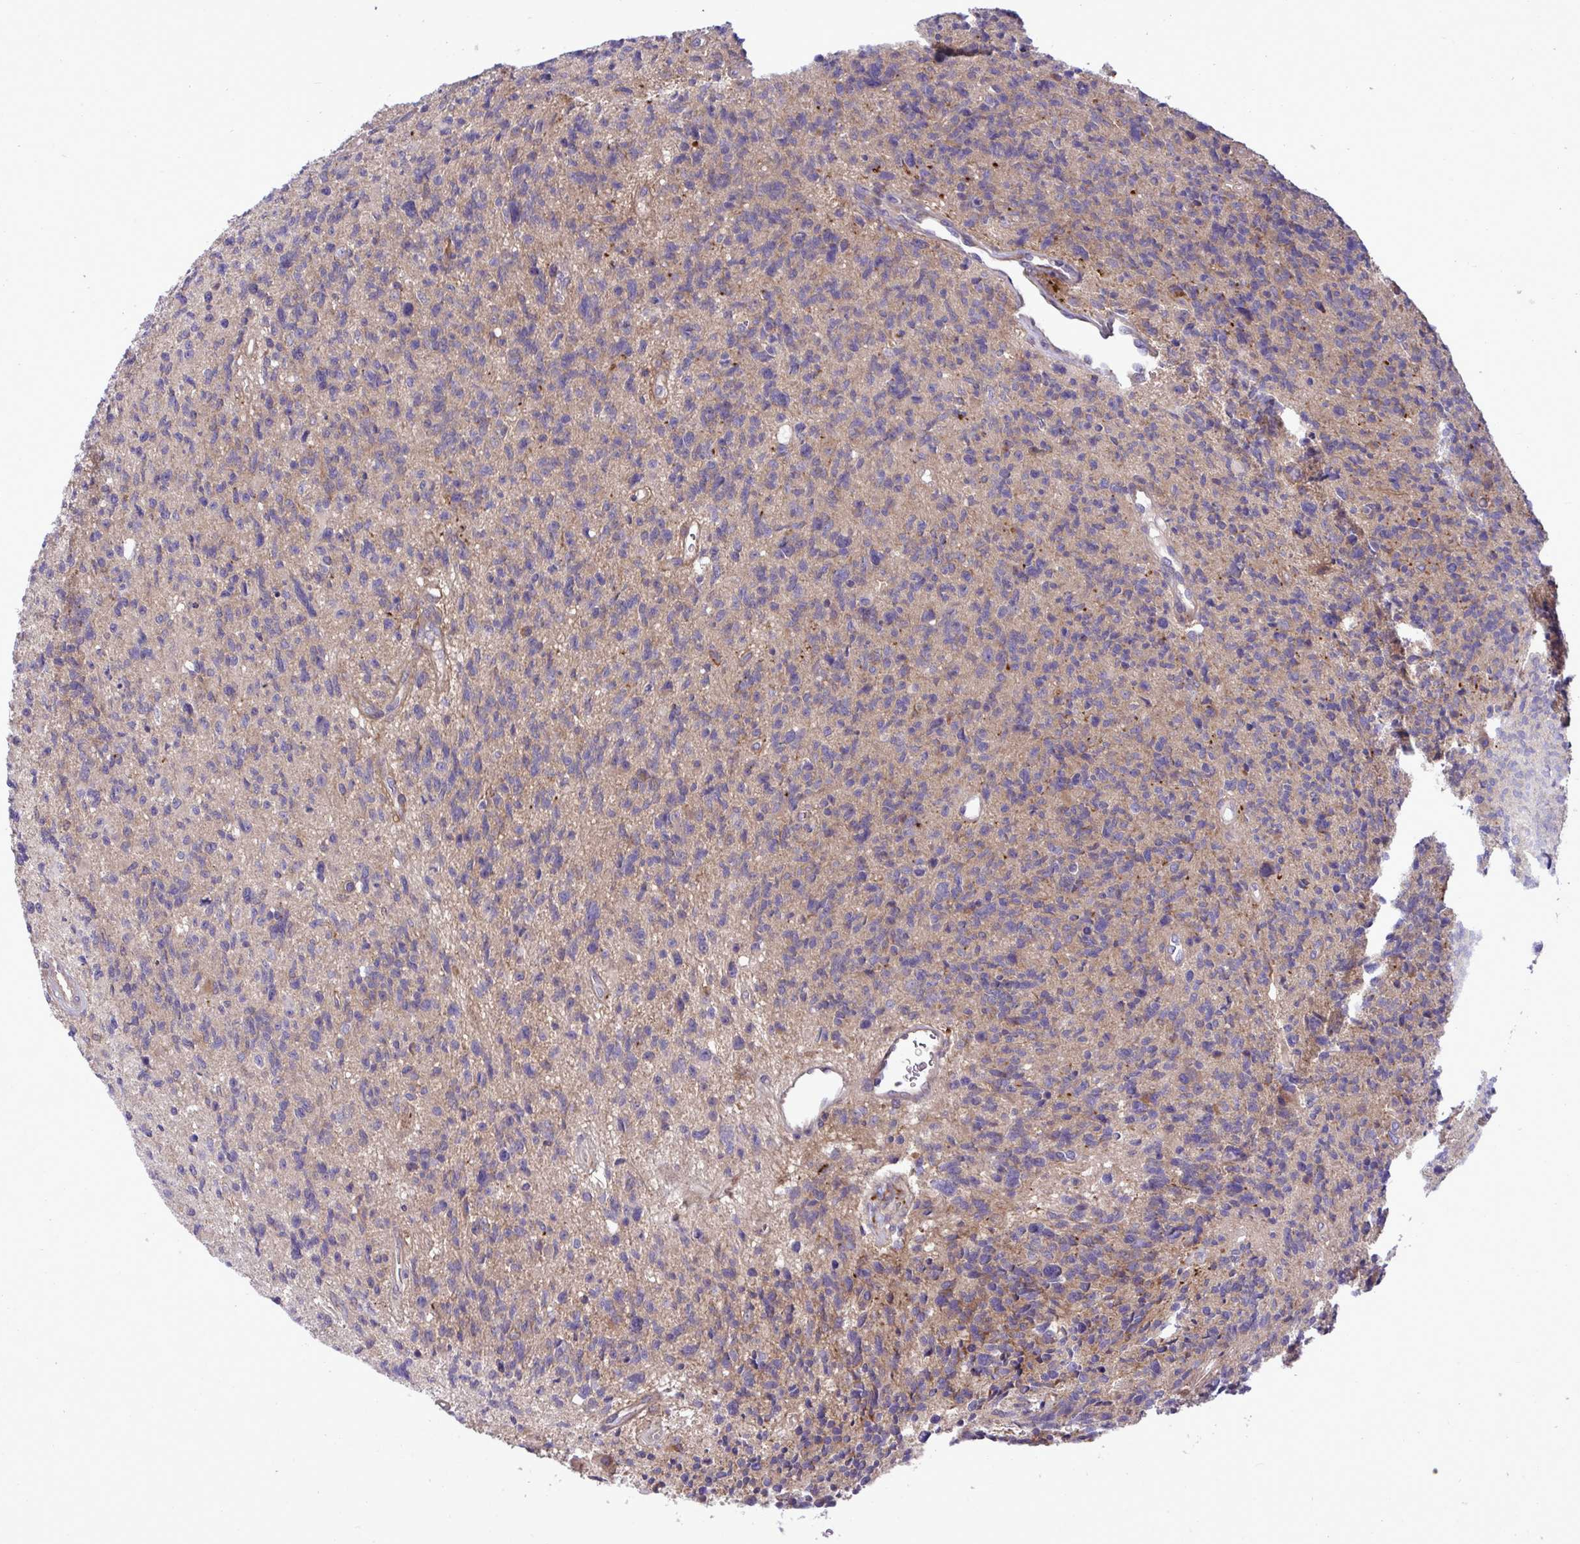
{"staining": {"intensity": "negative", "quantity": "none", "location": "none"}, "tissue": "glioma", "cell_type": "Tumor cells", "image_type": "cancer", "snomed": [{"axis": "morphology", "description": "Glioma, malignant, High grade"}, {"axis": "topography", "description": "Brain"}], "caption": "DAB (3,3'-diaminobenzidine) immunohistochemical staining of human malignant glioma (high-grade) exhibits no significant positivity in tumor cells.", "gene": "GRB14", "patient": {"sex": "male", "age": 29}}